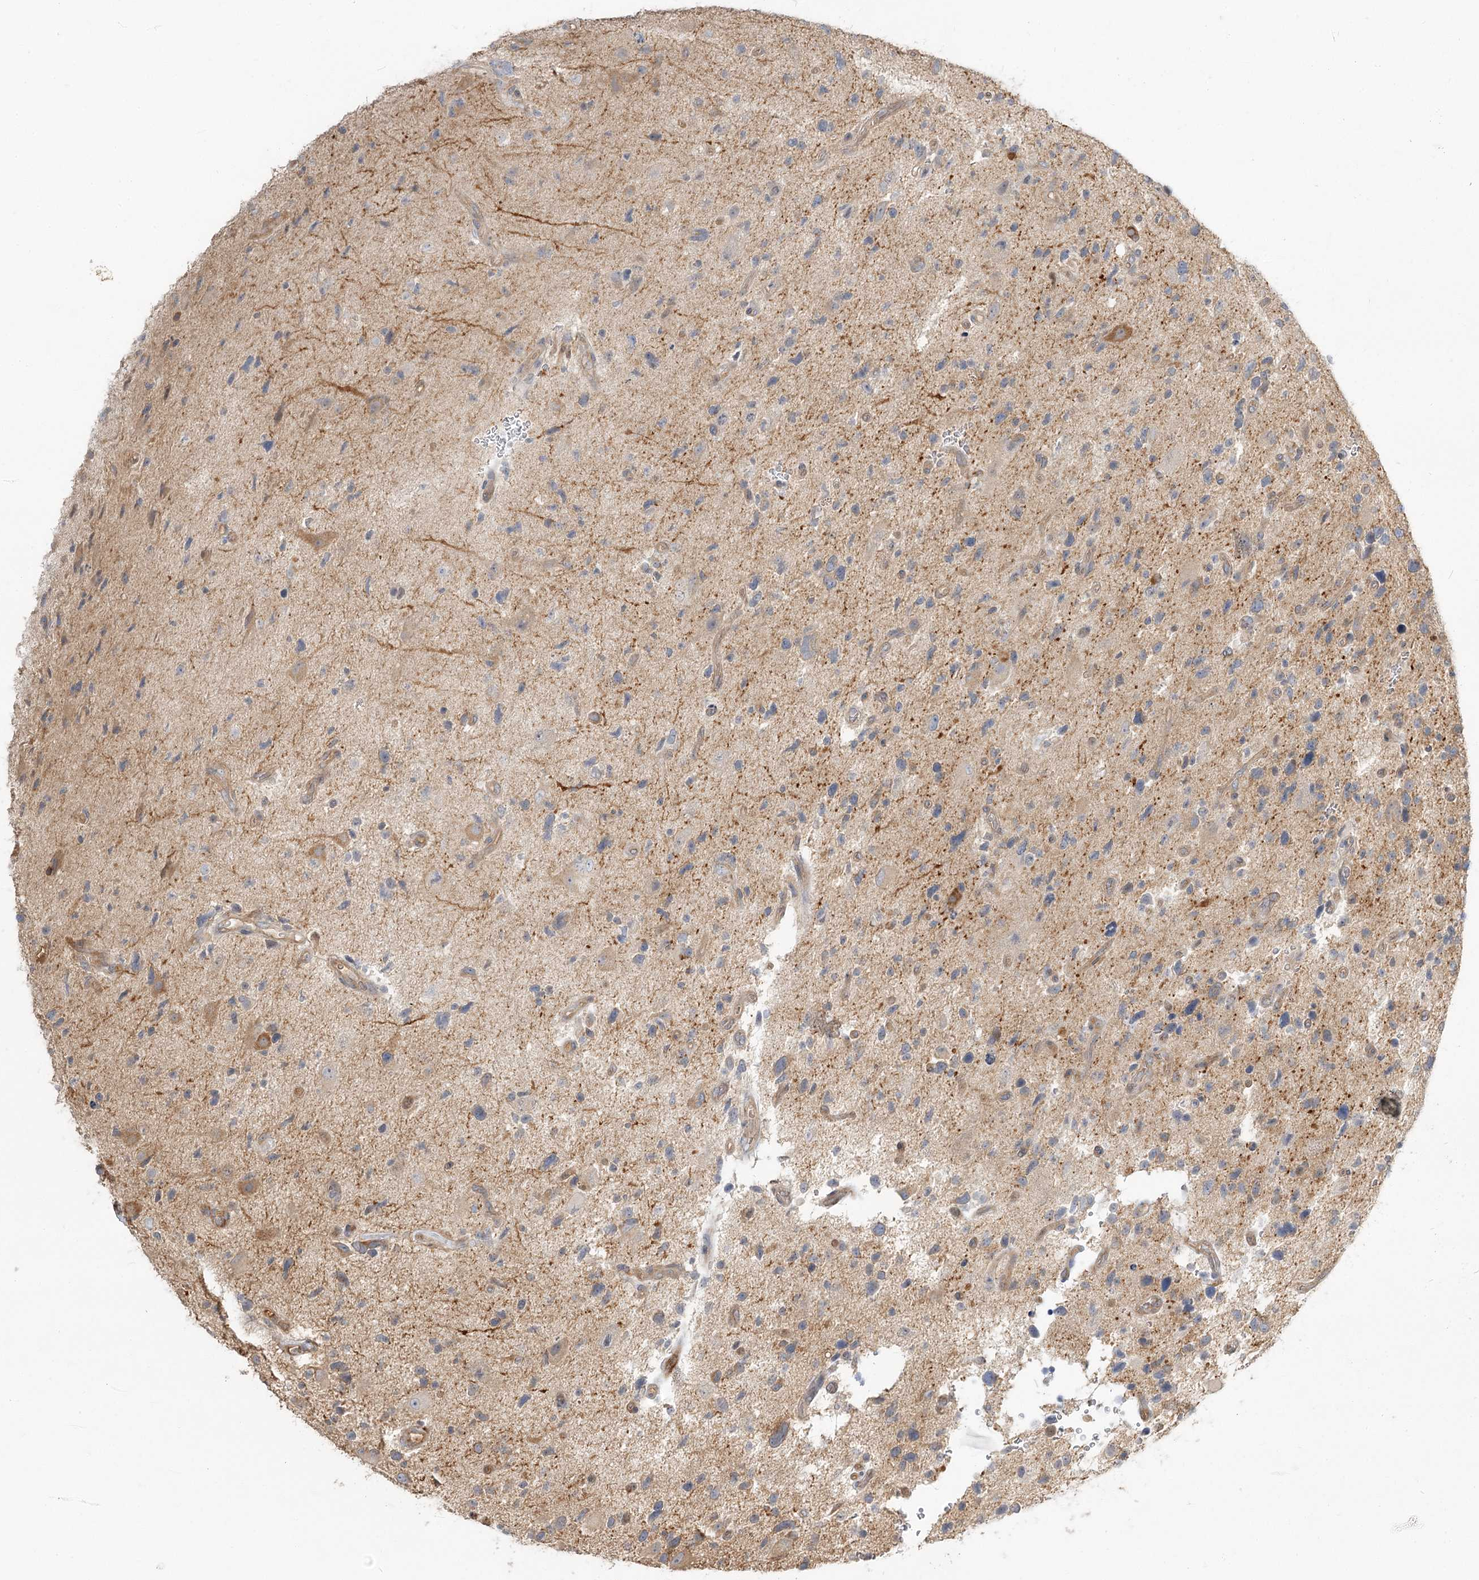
{"staining": {"intensity": "weak", "quantity": "<25%", "location": "cytoplasmic/membranous"}, "tissue": "glioma", "cell_type": "Tumor cells", "image_type": "cancer", "snomed": [{"axis": "morphology", "description": "Glioma, malignant, High grade"}, {"axis": "topography", "description": "Brain"}], "caption": "Immunohistochemistry (IHC) image of glioma stained for a protein (brown), which shows no positivity in tumor cells.", "gene": "GUCY2C", "patient": {"sex": "male", "age": 33}}